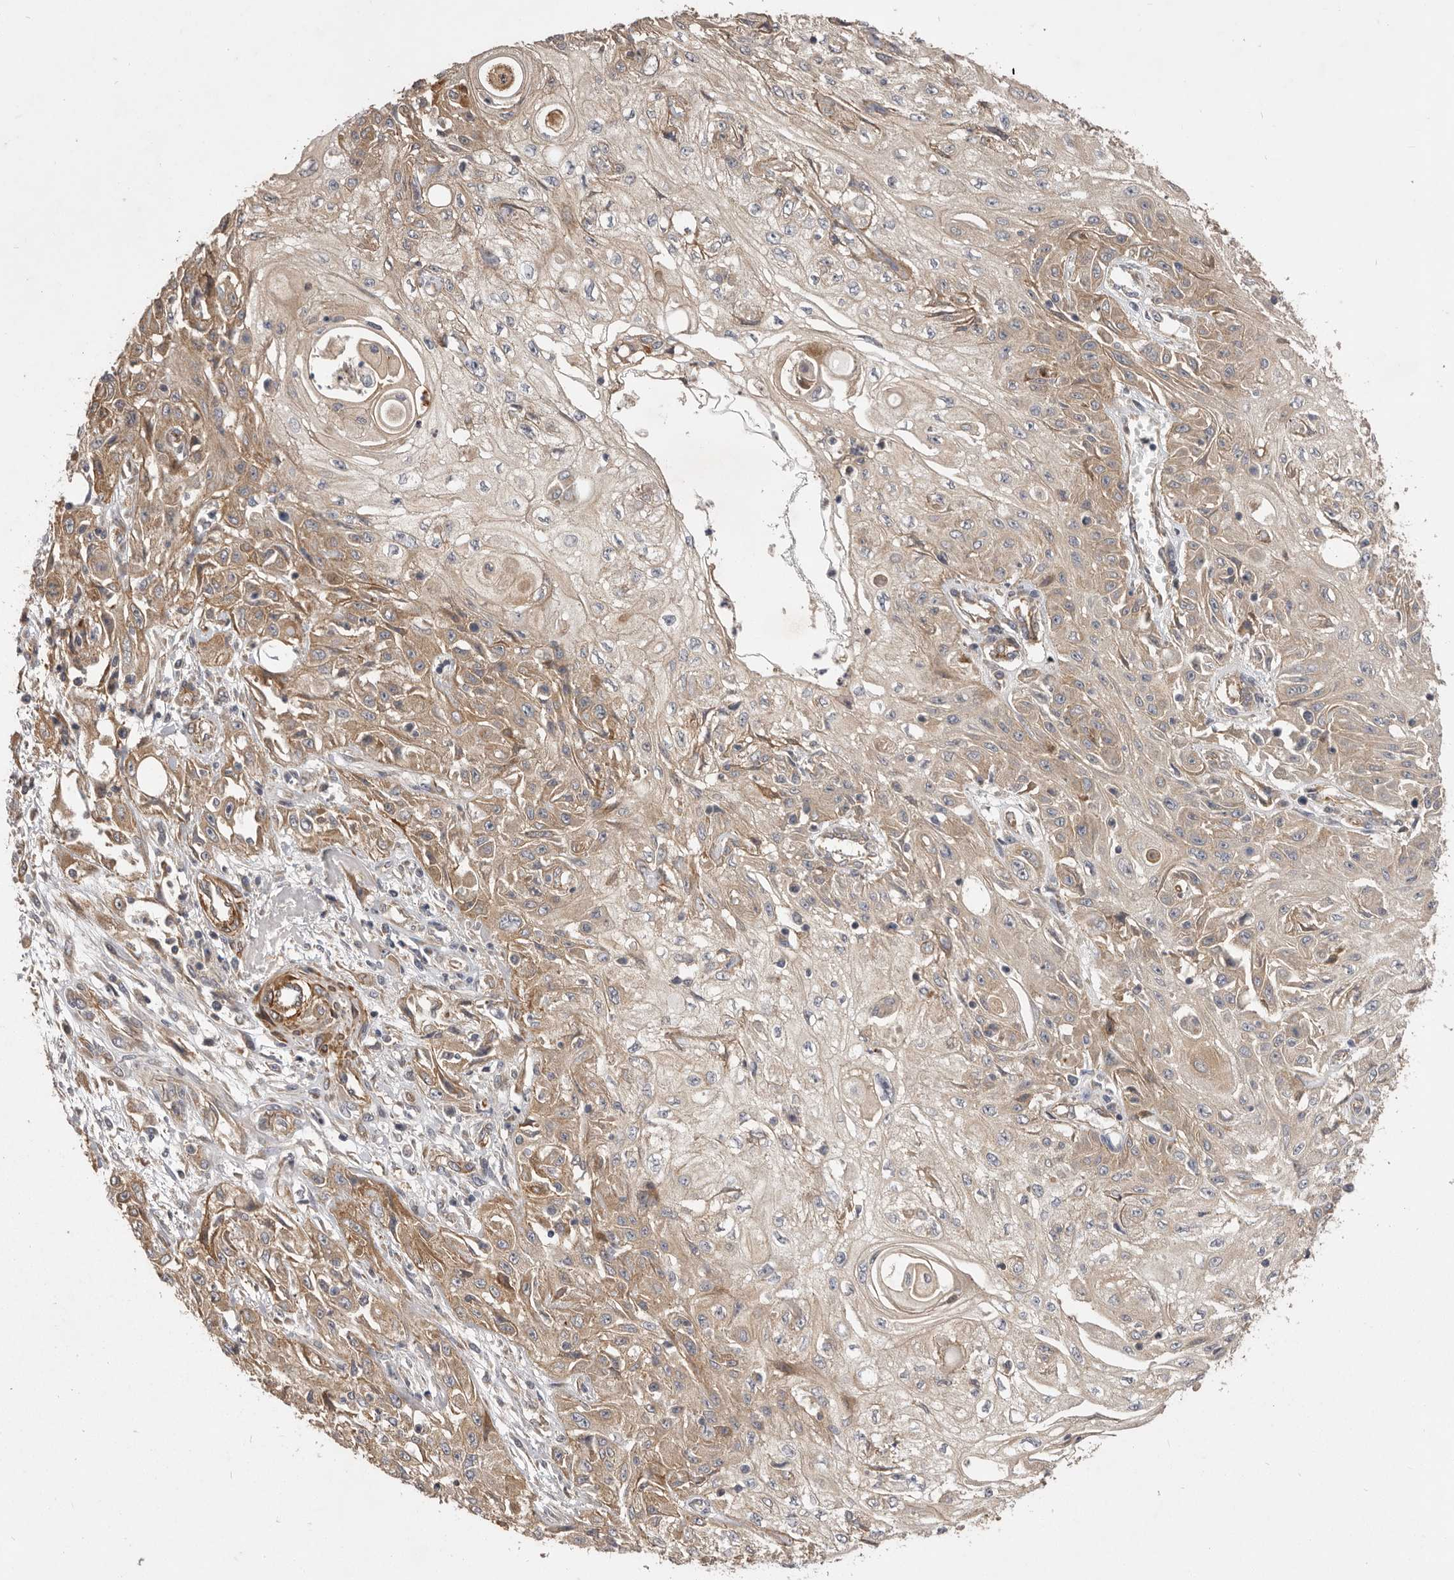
{"staining": {"intensity": "moderate", "quantity": "25%-75%", "location": "cytoplasmic/membranous"}, "tissue": "skin cancer", "cell_type": "Tumor cells", "image_type": "cancer", "snomed": [{"axis": "morphology", "description": "Squamous cell carcinoma, NOS"}, {"axis": "morphology", "description": "Squamous cell carcinoma, metastatic, NOS"}, {"axis": "topography", "description": "Skin"}, {"axis": "topography", "description": "Lymph node"}], "caption": "Immunohistochemistry (DAB (3,3'-diaminobenzidine)) staining of human skin cancer shows moderate cytoplasmic/membranous protein positivity in approximately 25%-75% of tumor cells. (IHC, brightfield microscopy, high magnification).", "gene": "VPS45", "patient": {"sex": "male", "age": 75}}